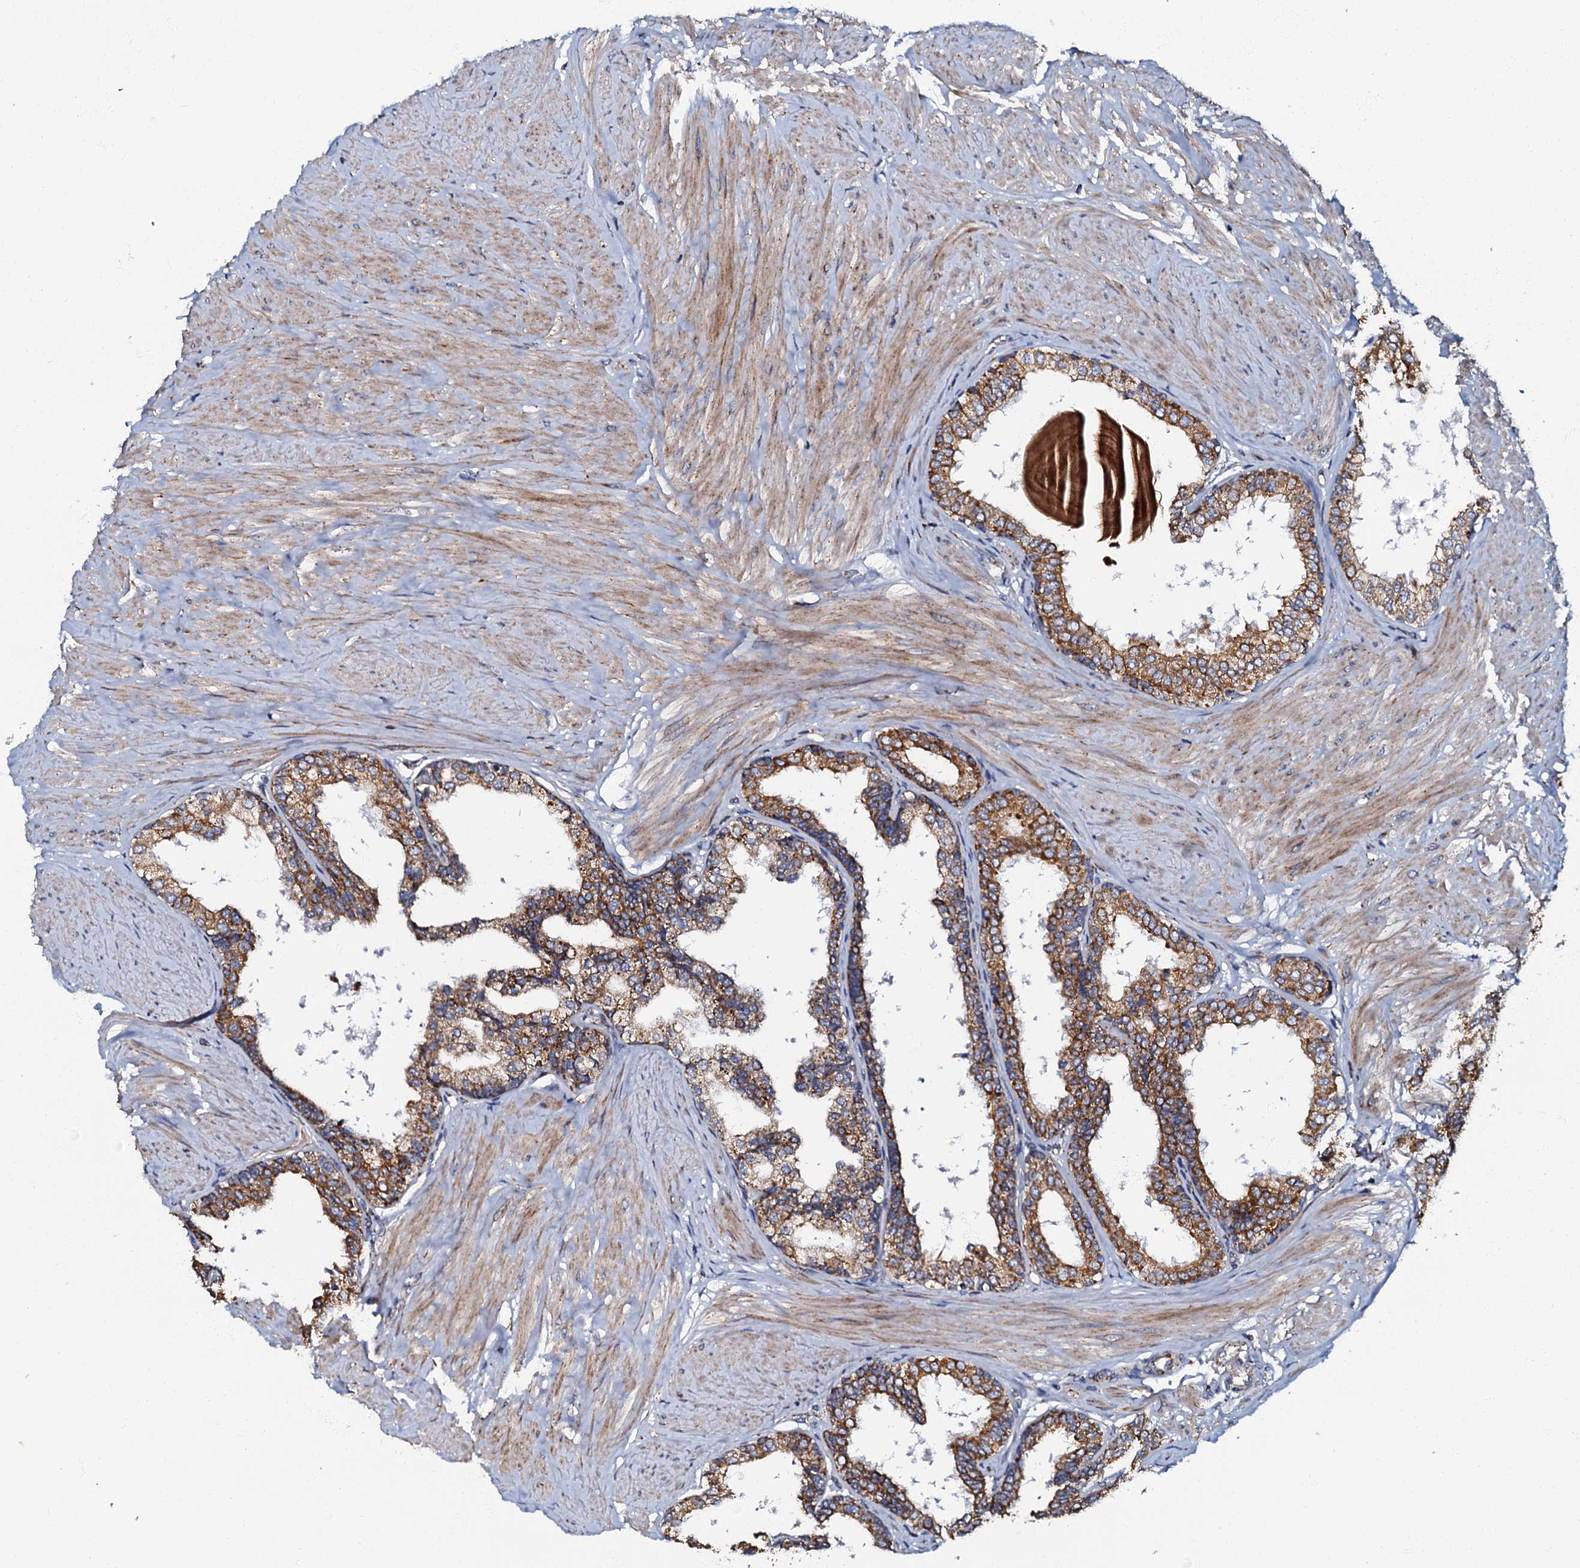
{"staining": {"intensity": "strong", "quantity": "25%-75%", "location": "cytoplasmic/membranous"}, "tissue": "prostate", "cell_type": "Glandular cells", "image_type": "normal", "snomed": [{"axis": "morphology", "description": "Normal tissue, NOS"}, {"axis": "topography", "description": "Prostate"}], "caption": "High-power microscopy captured an immunohistochemistry (IHC) histopathology image of normal prostate, revealing strong cytoplasmic/membranous staining in about 25%-75% of glandular cells.", "gene": "NDUFA12", "patient": {"sex": "male", "age": 48}}